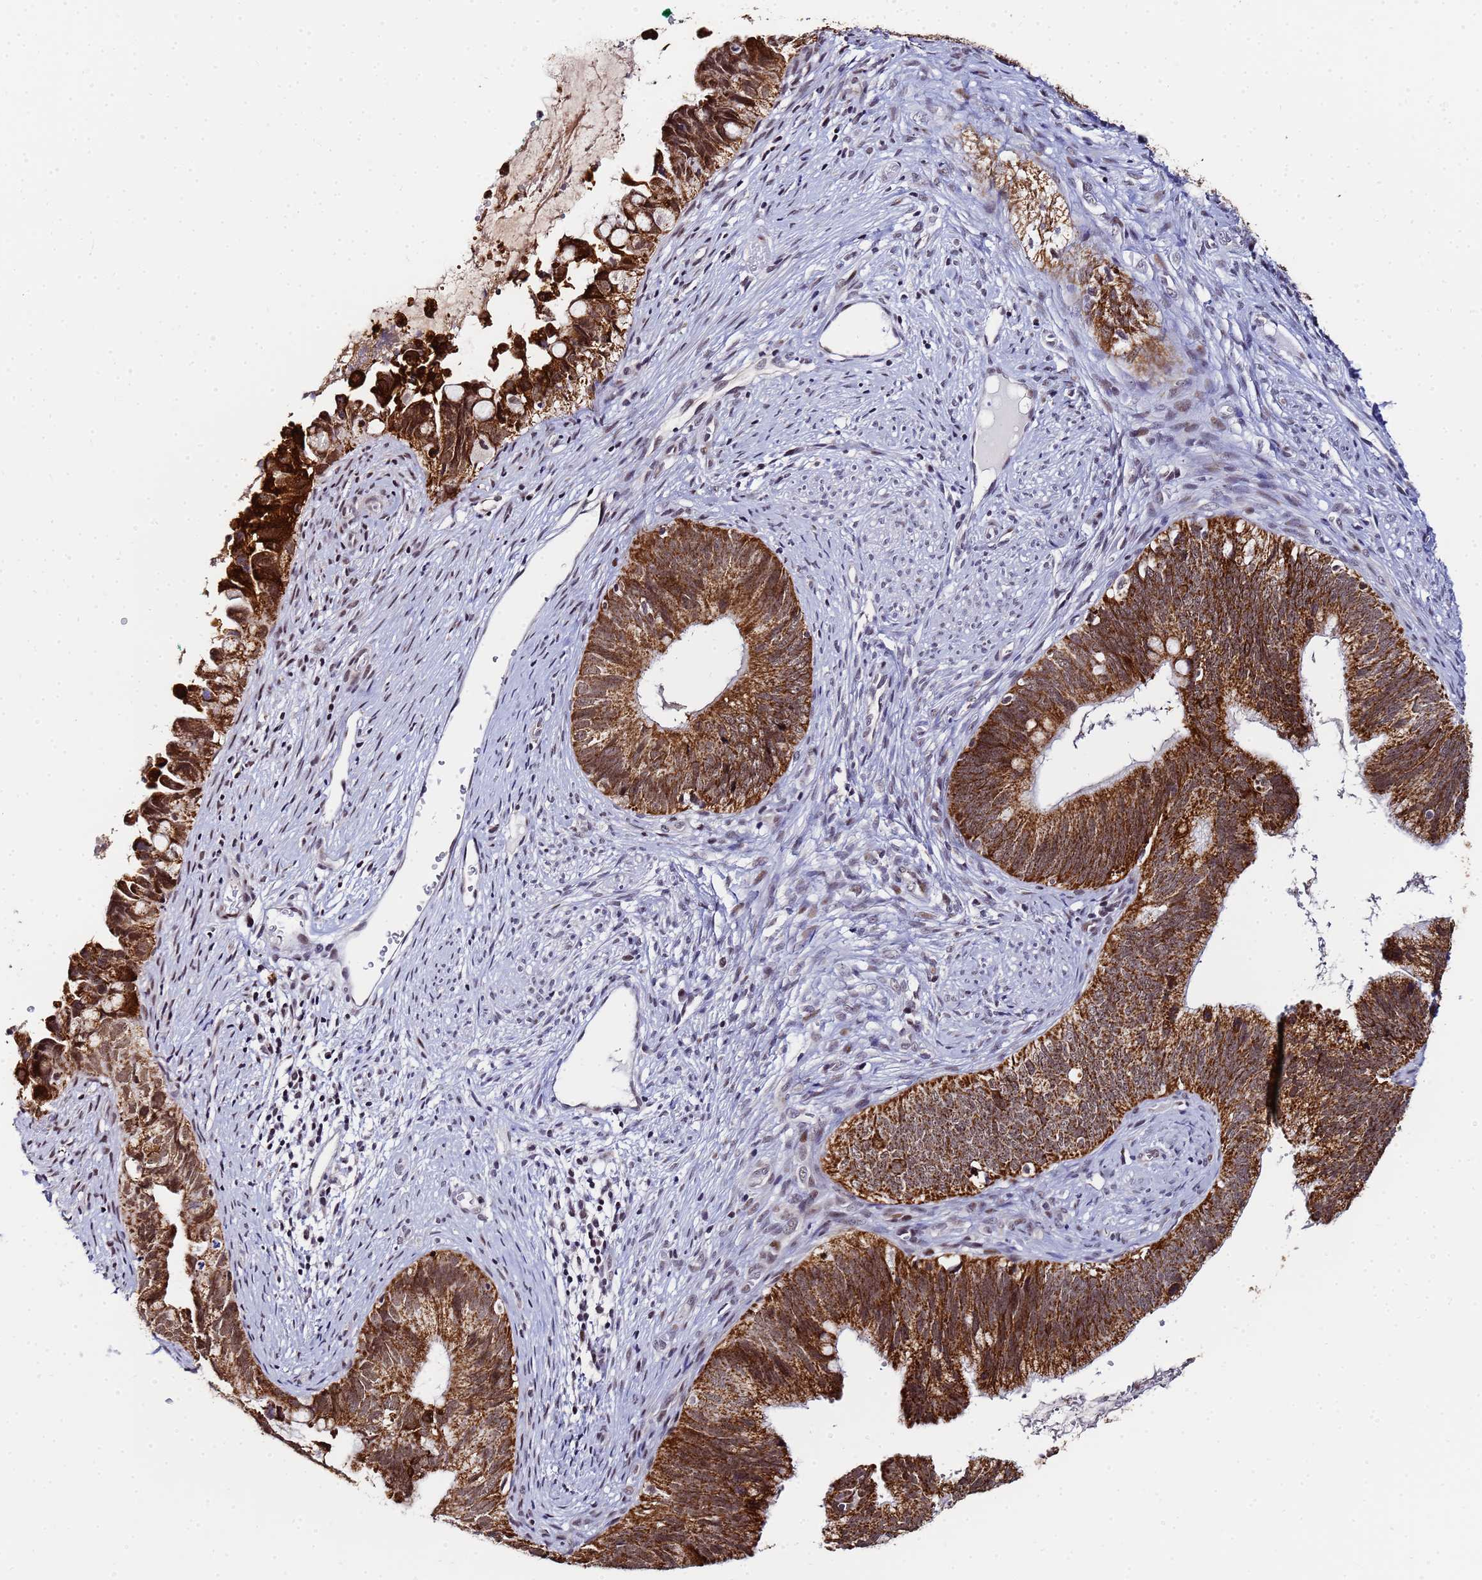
{"staining": {"intensity": "strong", "quantity": ">75%", "location": "cytoplasmic/membranous"}, "tissue": "cervical cancer", "cell_type": "Tumor cells", "image_type": "cancer", "snomed": [{"axis": "morphology", "description": "Adenocarcinoma, NOS"}, {"axis": "topography", "description": "Cervix"}], "caption": "The immunohistochemical stain labels strong cytoplasmic/membranous staining in tumor cells of cervical cancer tissue. (DAB (3,3'-diaminobenzidine) = brown stain, brightfield microscopy at high magnification).", "gene": "CKMT1A", "patient": {"sex": "female", "age": 42}}